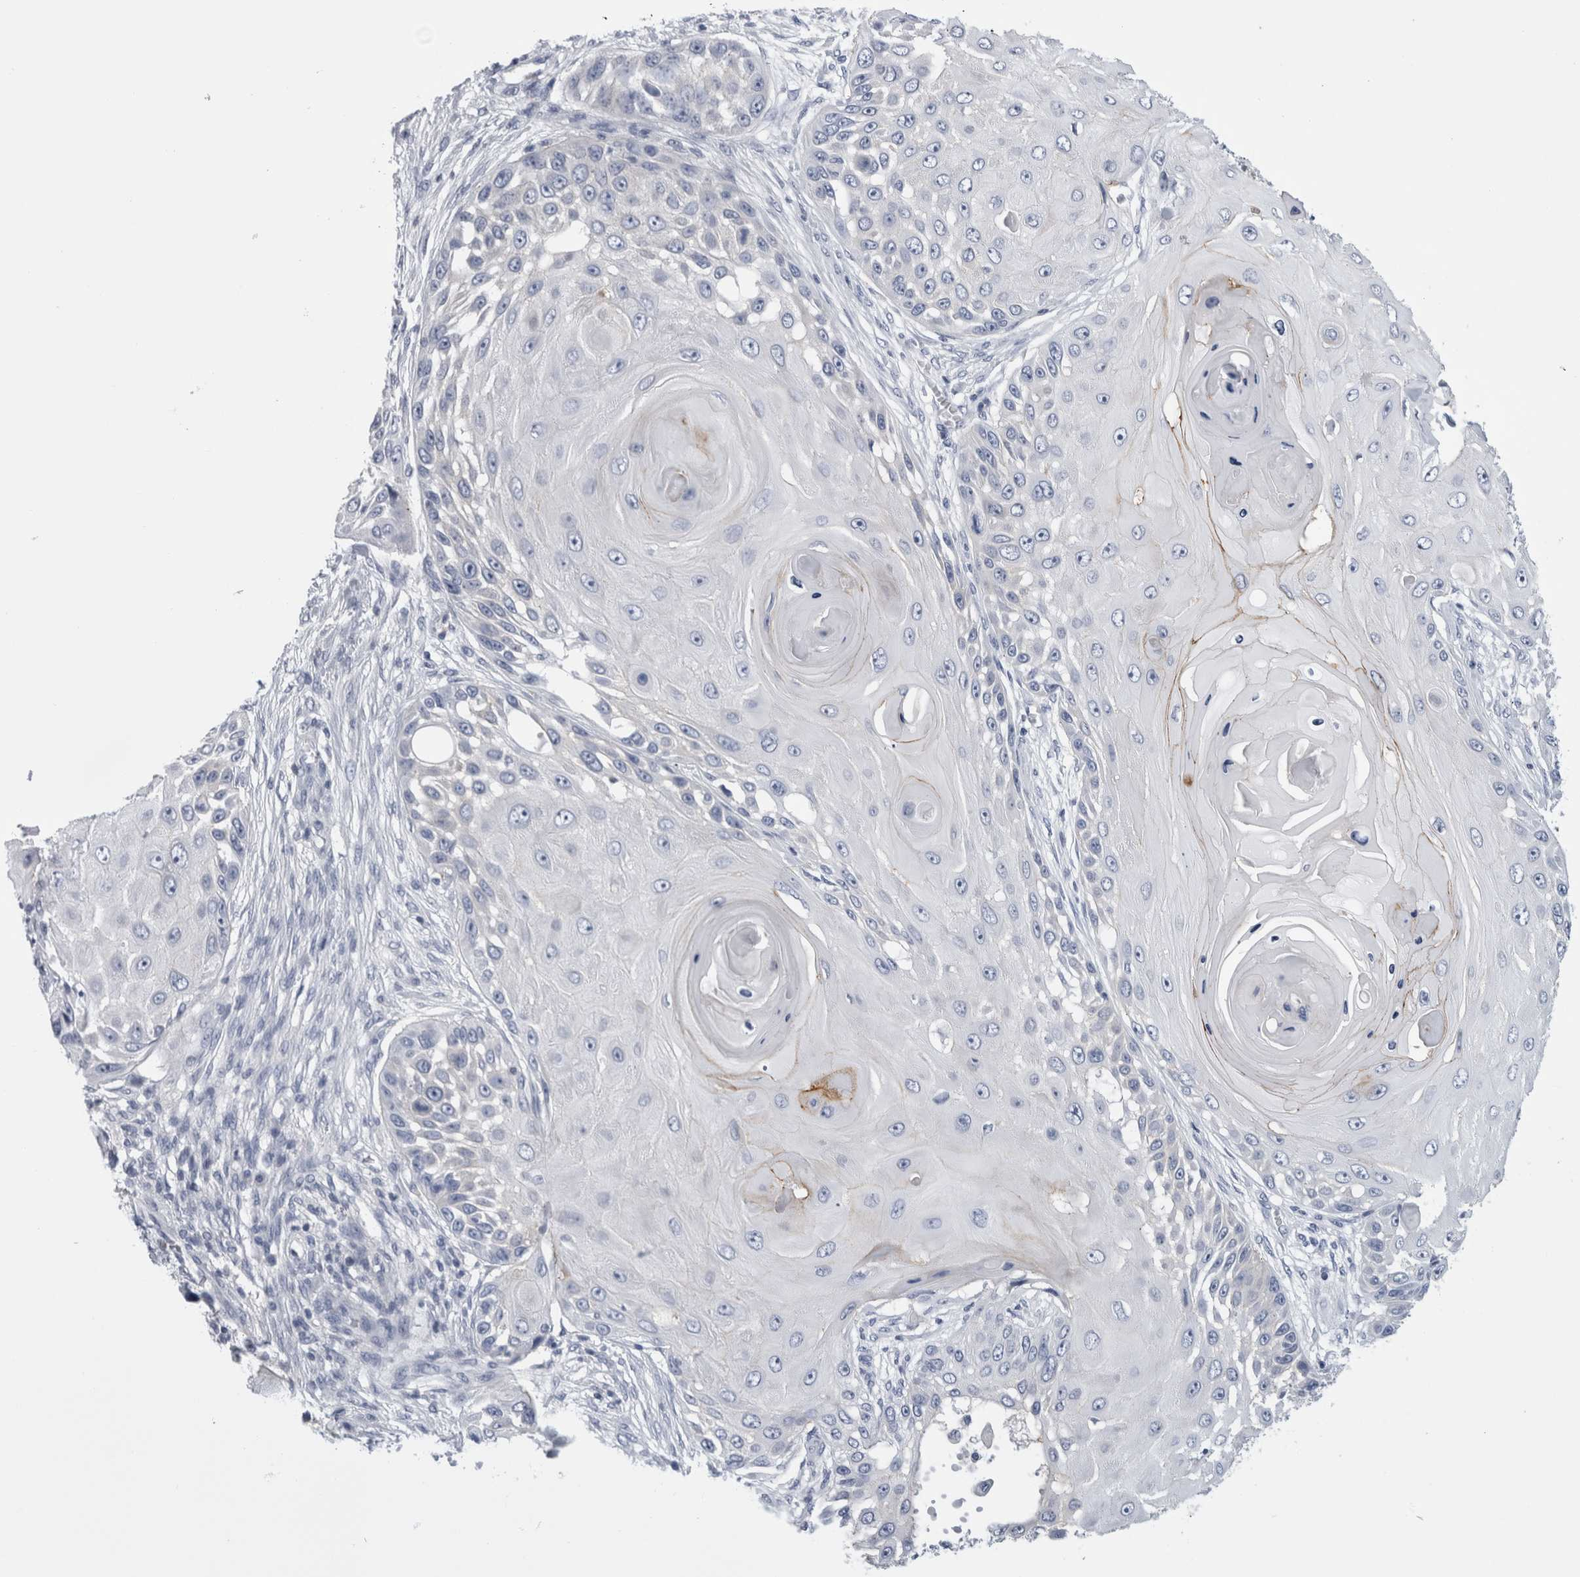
{"staining": {"intensity": "negative", "quantity": "none", "location": "none"}, "tissue": "skin cancer", "cell_type": "Tumor cells", "image_type": "cancer", "snomed": [{"axis": "morphology", "description": "Squamous cell carcinoma, NOS"}, {"axis": "topography", "description": "Skin"}], "caption": "There is no significant expression in tumor cells of skin cancer.", "gene": "ANKFY1", "patient": {"sex": "female", "age": 44}}